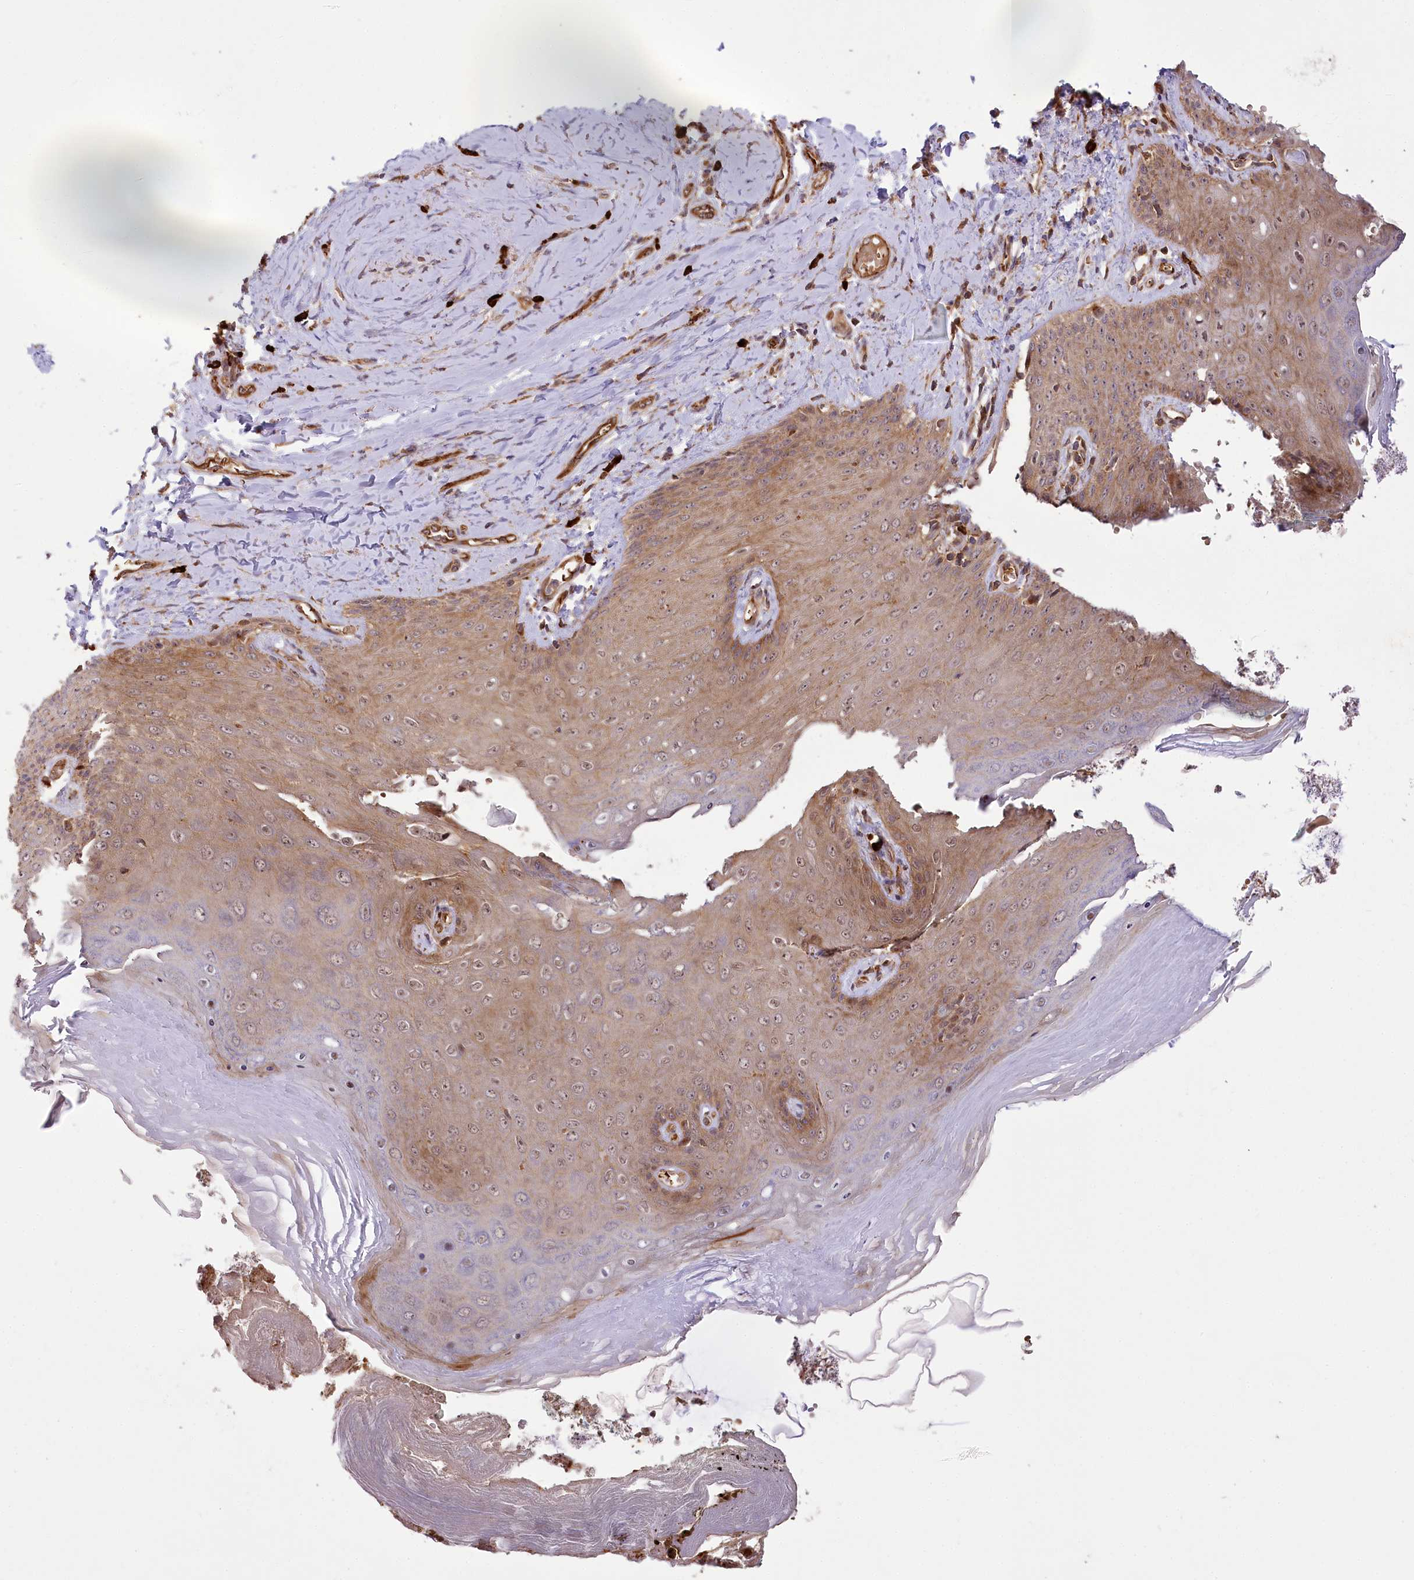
{"staining": {"intensity": "strong", "quantity": "25%-75%", "location": "cytoplasmic/membranous,nuclear"}, "tissue": "skin", "cell_type": "Epidermal cells", "image_type": "normal", "snomed": [{"axis": "morphology", "description": "Normal tissue, NOS"}, {"axis": "topography", "description": "Anal"}], "caption": "Protein staining demonstrates strong cytoplasmic/membranous,nuclear positivity in approximately 25%-75% of epidermal cells in unremarkable skin.", "gene": "CARD19", "patient": {"sex": "male", "age": 78}}